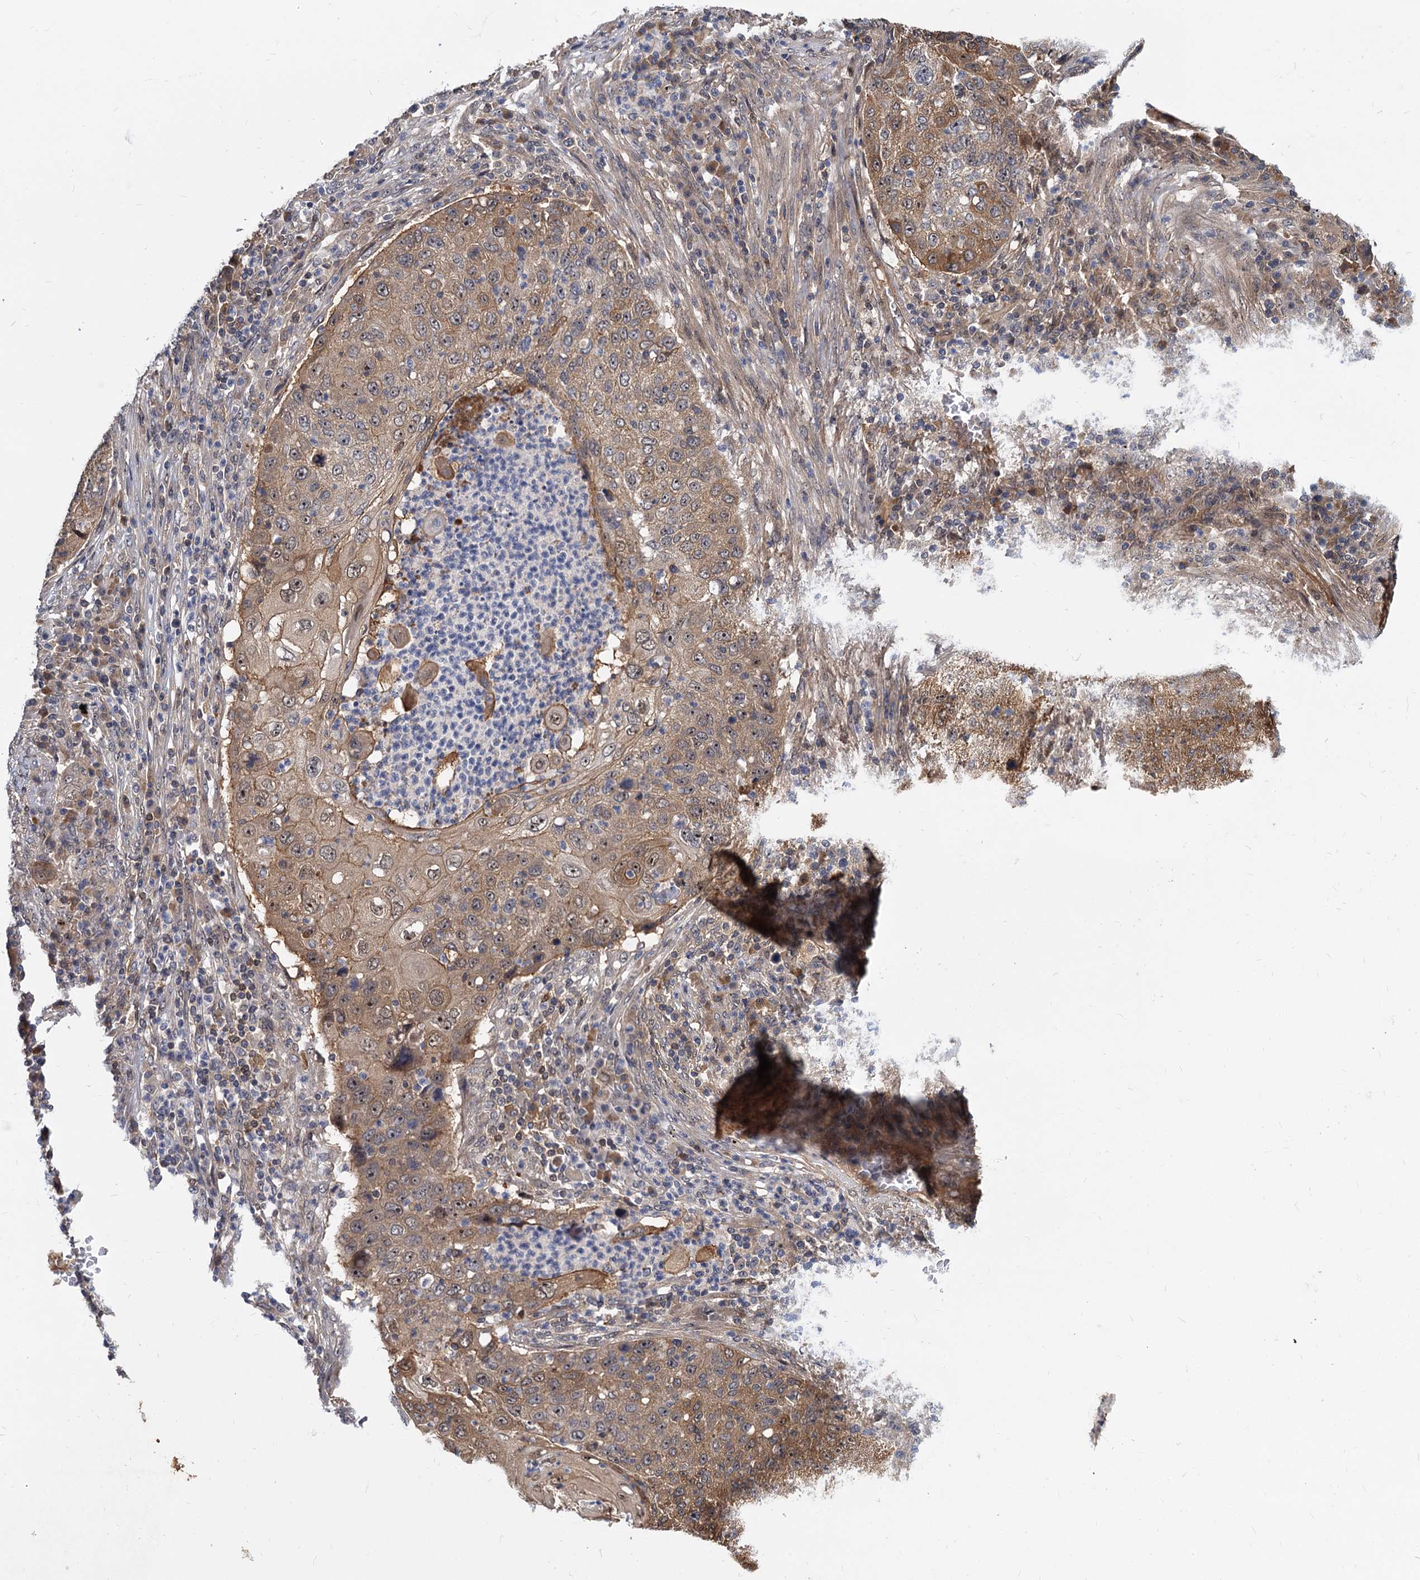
{"staining": {"intensity": "moderate", "quantity": "25%-75%", "location": "cytoplasmic/membranous"}, "tissue": "lung cancer", "cell_type": "Tumor cells", "image_type": "cancer", "snomed": [{"axis": "morphology", "description": "Squamous cell carcinoma, NOS"}, {"axis": "topography", "description": "Lung"}], "caption": "Tumor cells exhibit medium levels of moderate cytoplasmic/membranous staining in about 25%-75% of cells in lung squamous cell carcinoma. (brown staining indicates protein expression, while blue staining denotes nuclei).", "gene": "SNX15", "patient": {"sex": "female", "age": 63}}